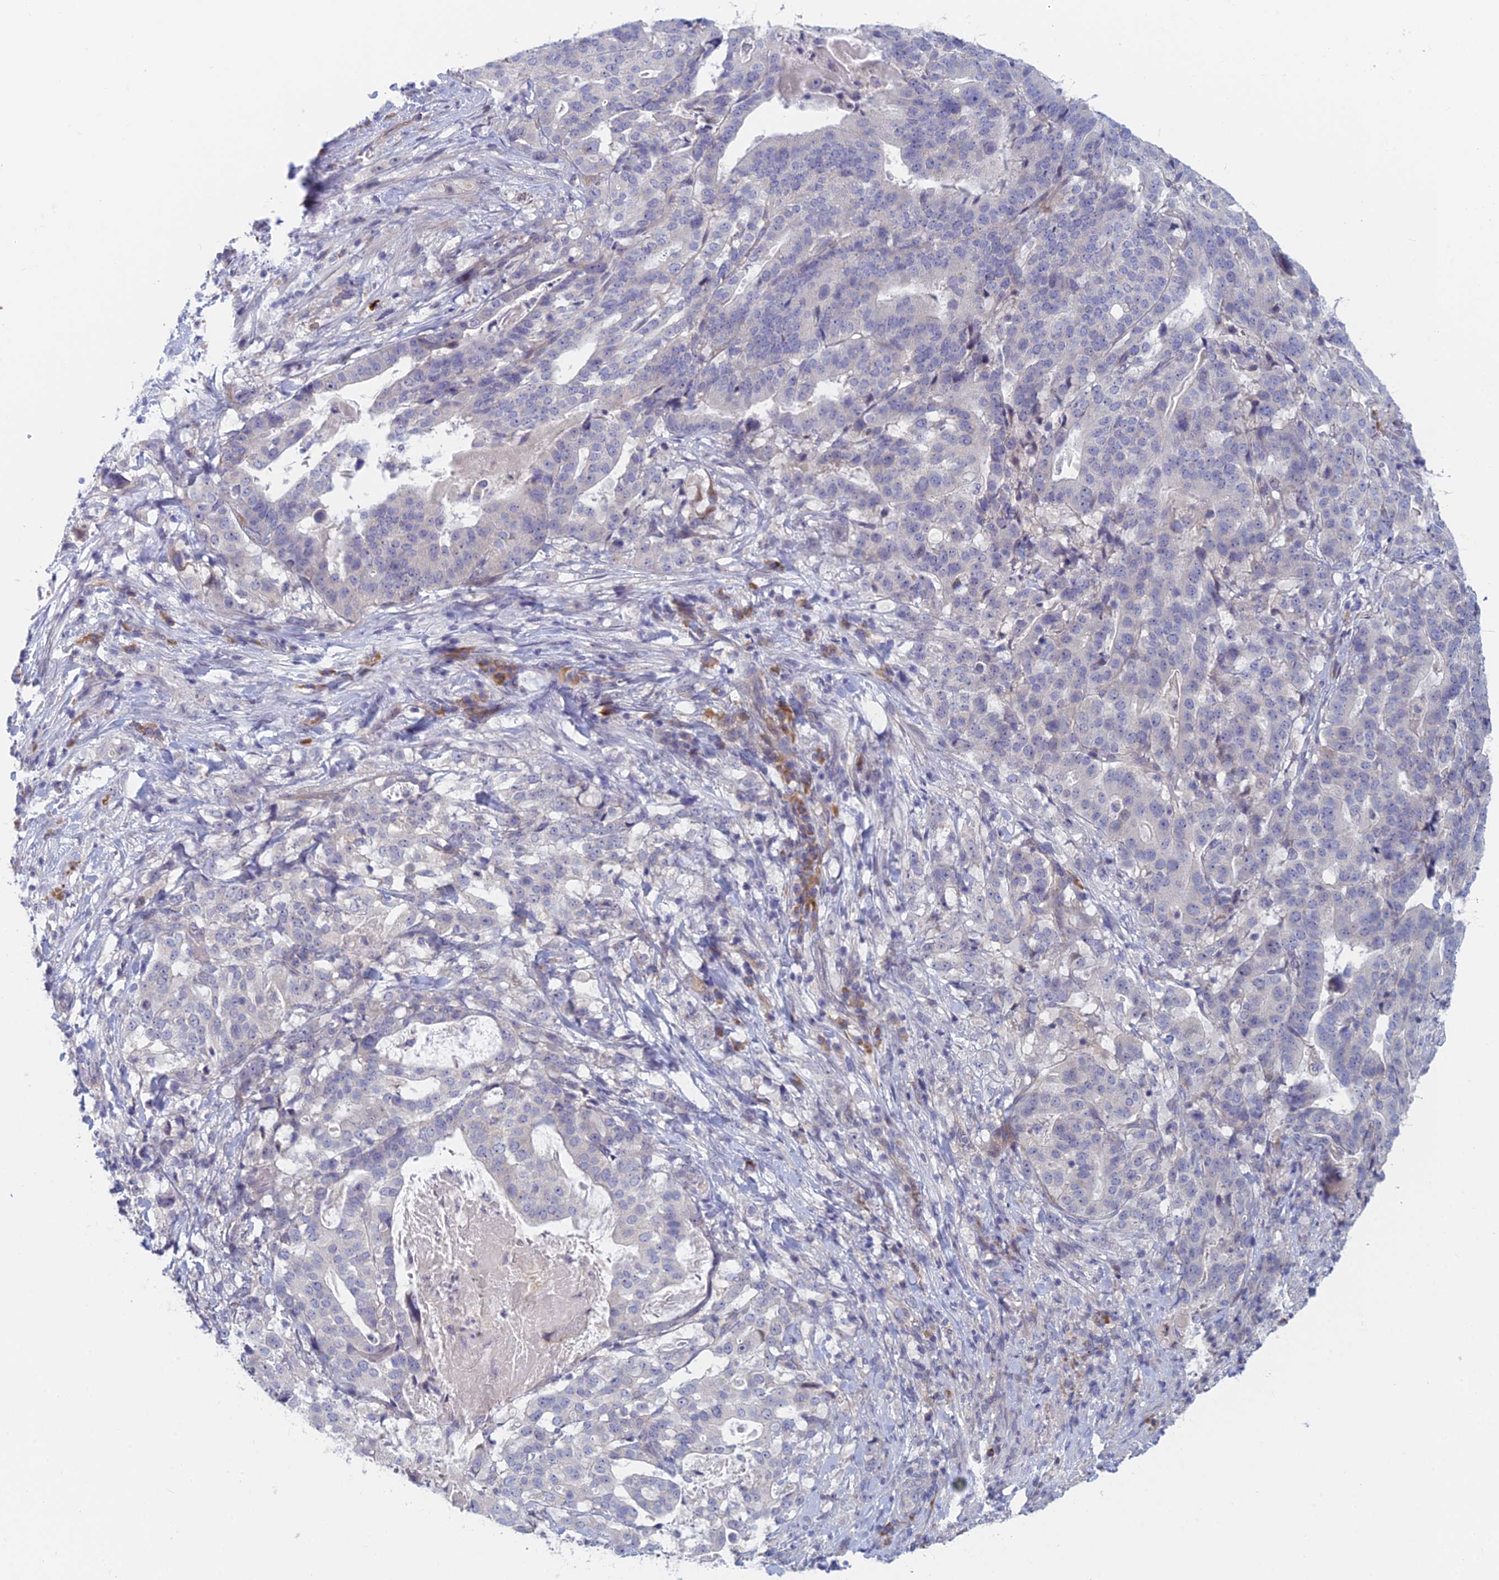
{"staining": {"intensity": "negative", "quantity": "none", "location": "none"}, "tissue": "stomach cancer", "cell_type": "Tumor cells", "image_type": "cancer", "snomed": [{"axis": "morphology", "description": "Adenocarcinoma, NOS"}, {"axis": "topography", "description": "Stomach"}], "caption": "Immunohistochemical staining of human stomach adenocarcinoma reveals no significant positivity in tumor cells. Nuclei are stained in blue.", "gene": "PPP1R26", "patient": {"sex": "male", "age": 48}}